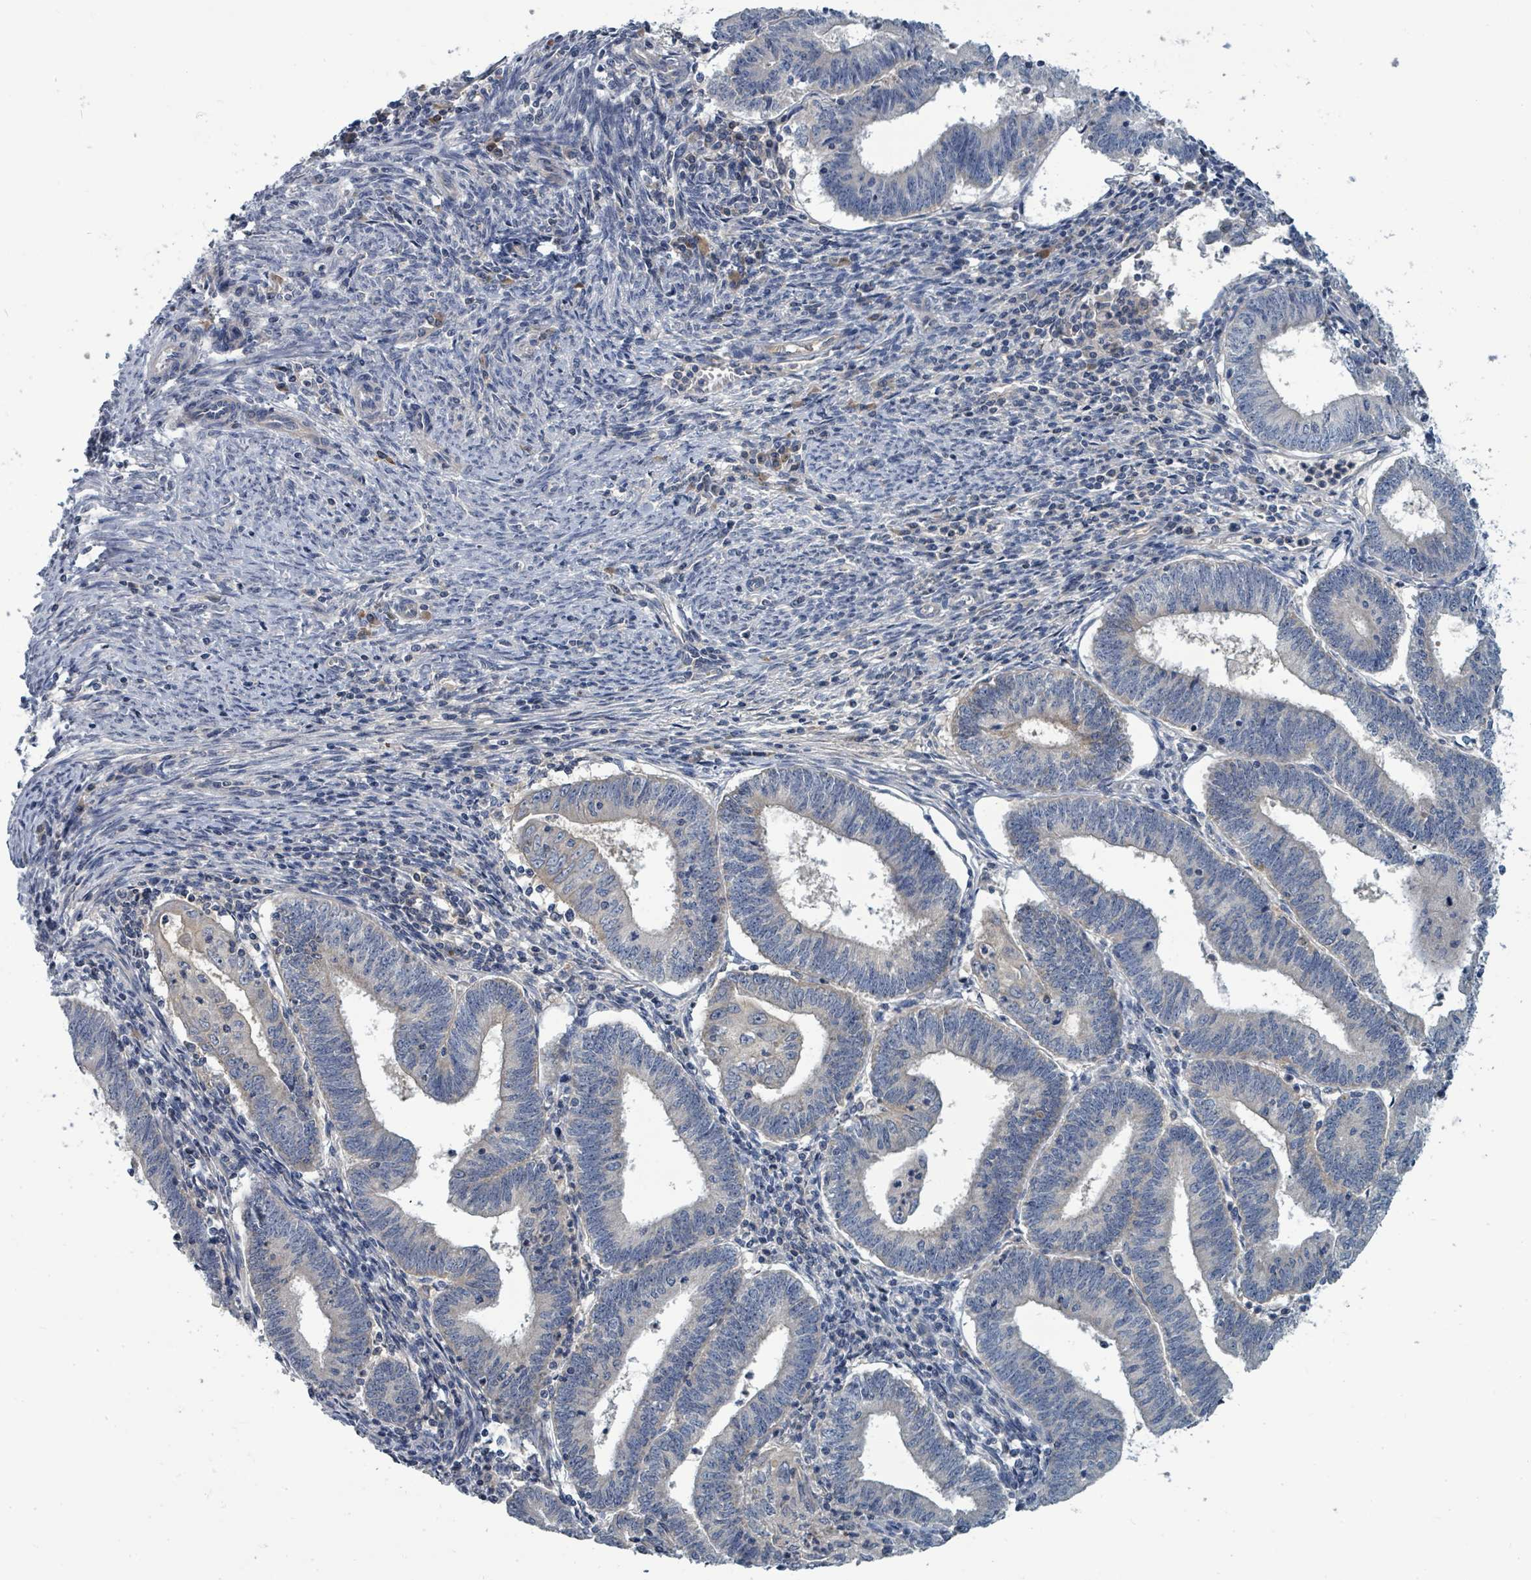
{"staining": {"intensity": "negative", "quantity": "none", "location": "none"}, "tissue": "endometrial cancer", "cell_type": "Tumor cells", "image_type": "cancer", "snomed": [{"axis": "morphology", "description": "Adenocarcinoma, NOS"}, {"axis": "topography", "description": "Endometrium"}], "caption": "A histopathology image of endometrial cancer (adenocarcinoma) stained for a protein demonstrates no brown staining in tumor cells. (DAB (3,3'-diaminobenzidine) immunohistochemistry, high magnification).", "gene": "SLC25A23", "patient": {"sex": "female", "age": 60}}